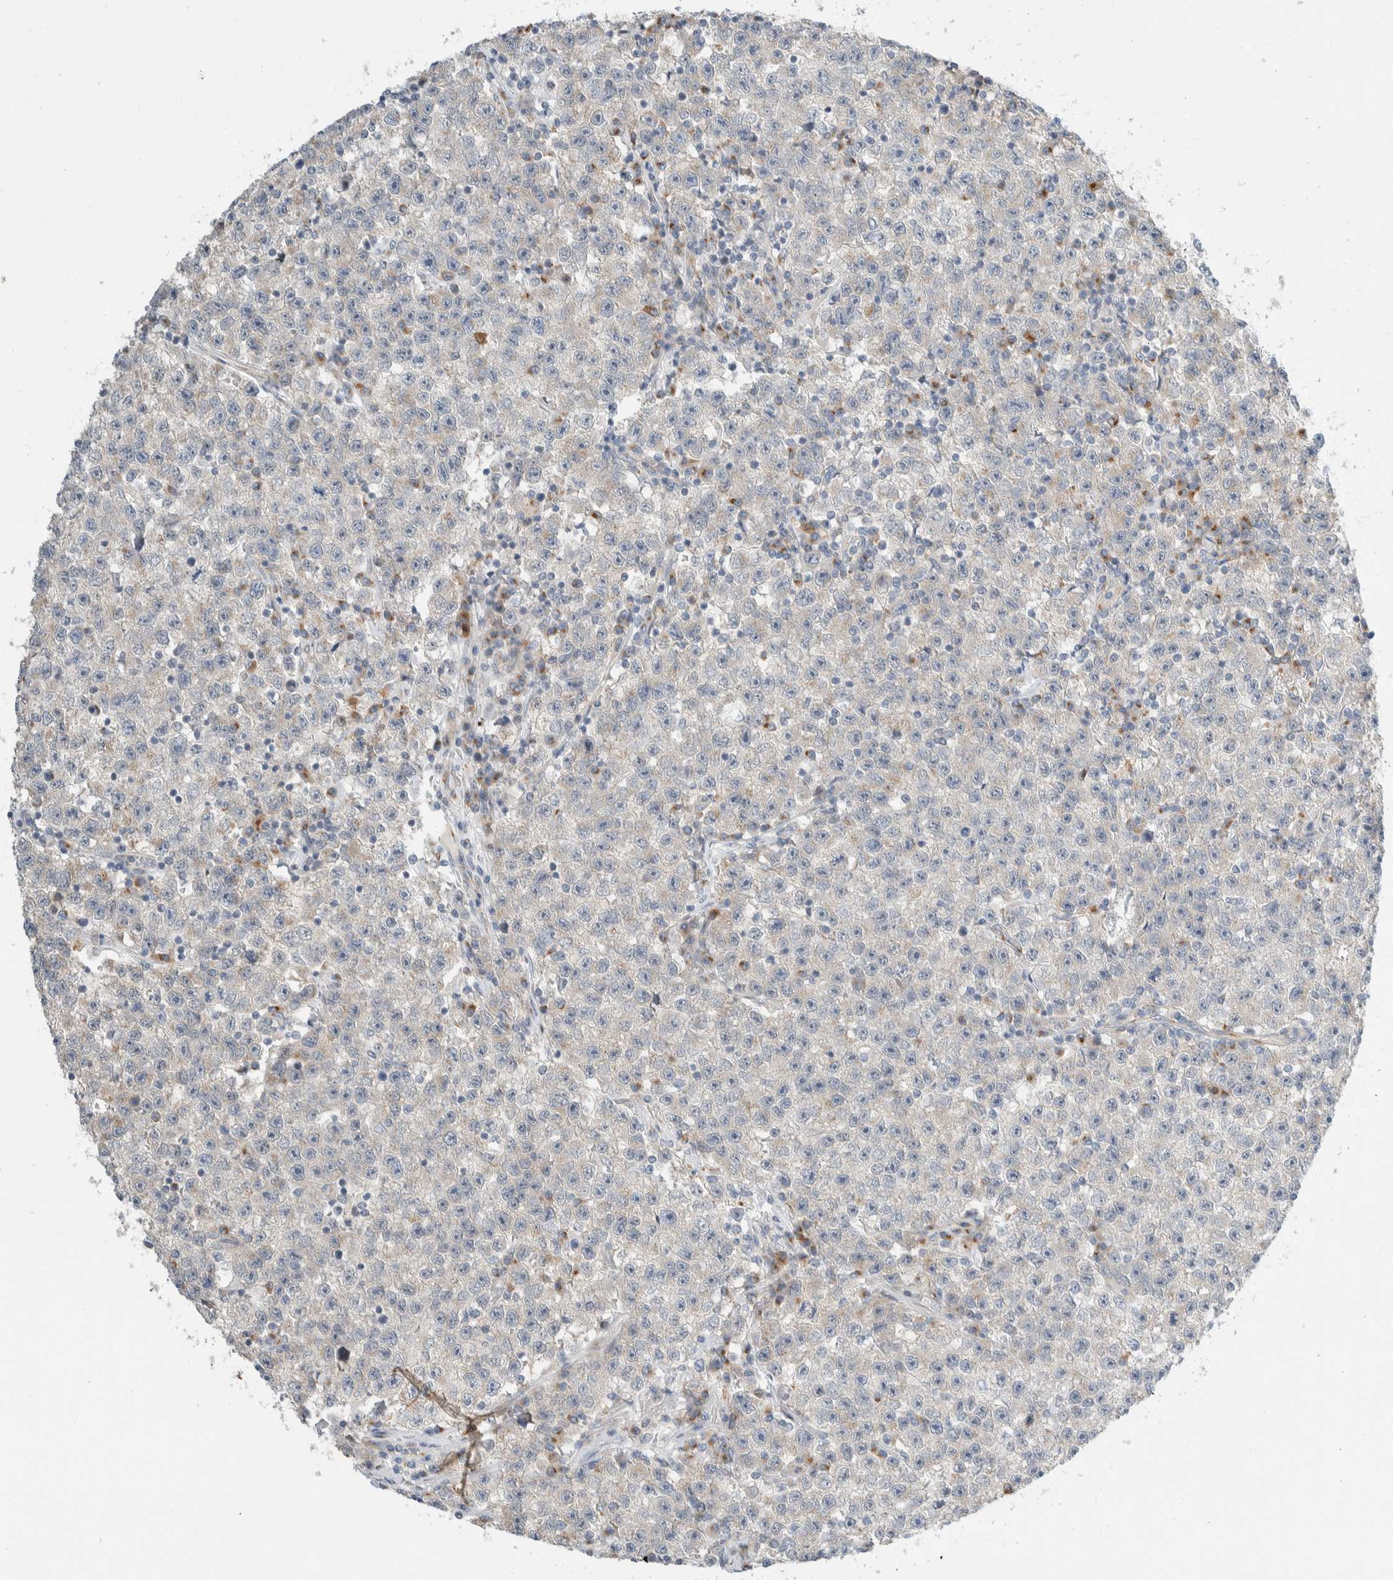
{"staining": {"intensity": "weak", "quantity": "<25%", "location": "cytoplasmic/membranous"}, "tissue": "testis cancer", "cell_type": "Tumor cells", "image_type": "cancer", "snomed": [{"axis": "morphology", "description": "Seminoma, NOS"}, {"axis": "topography", "description": "Testis"}], "caption": "Protein analysis of testis cancer (seminoma) displays no significant expression in tumor cells.", "gene": "TMEM184B", "patient": {"sex": "male", "age": 22}}